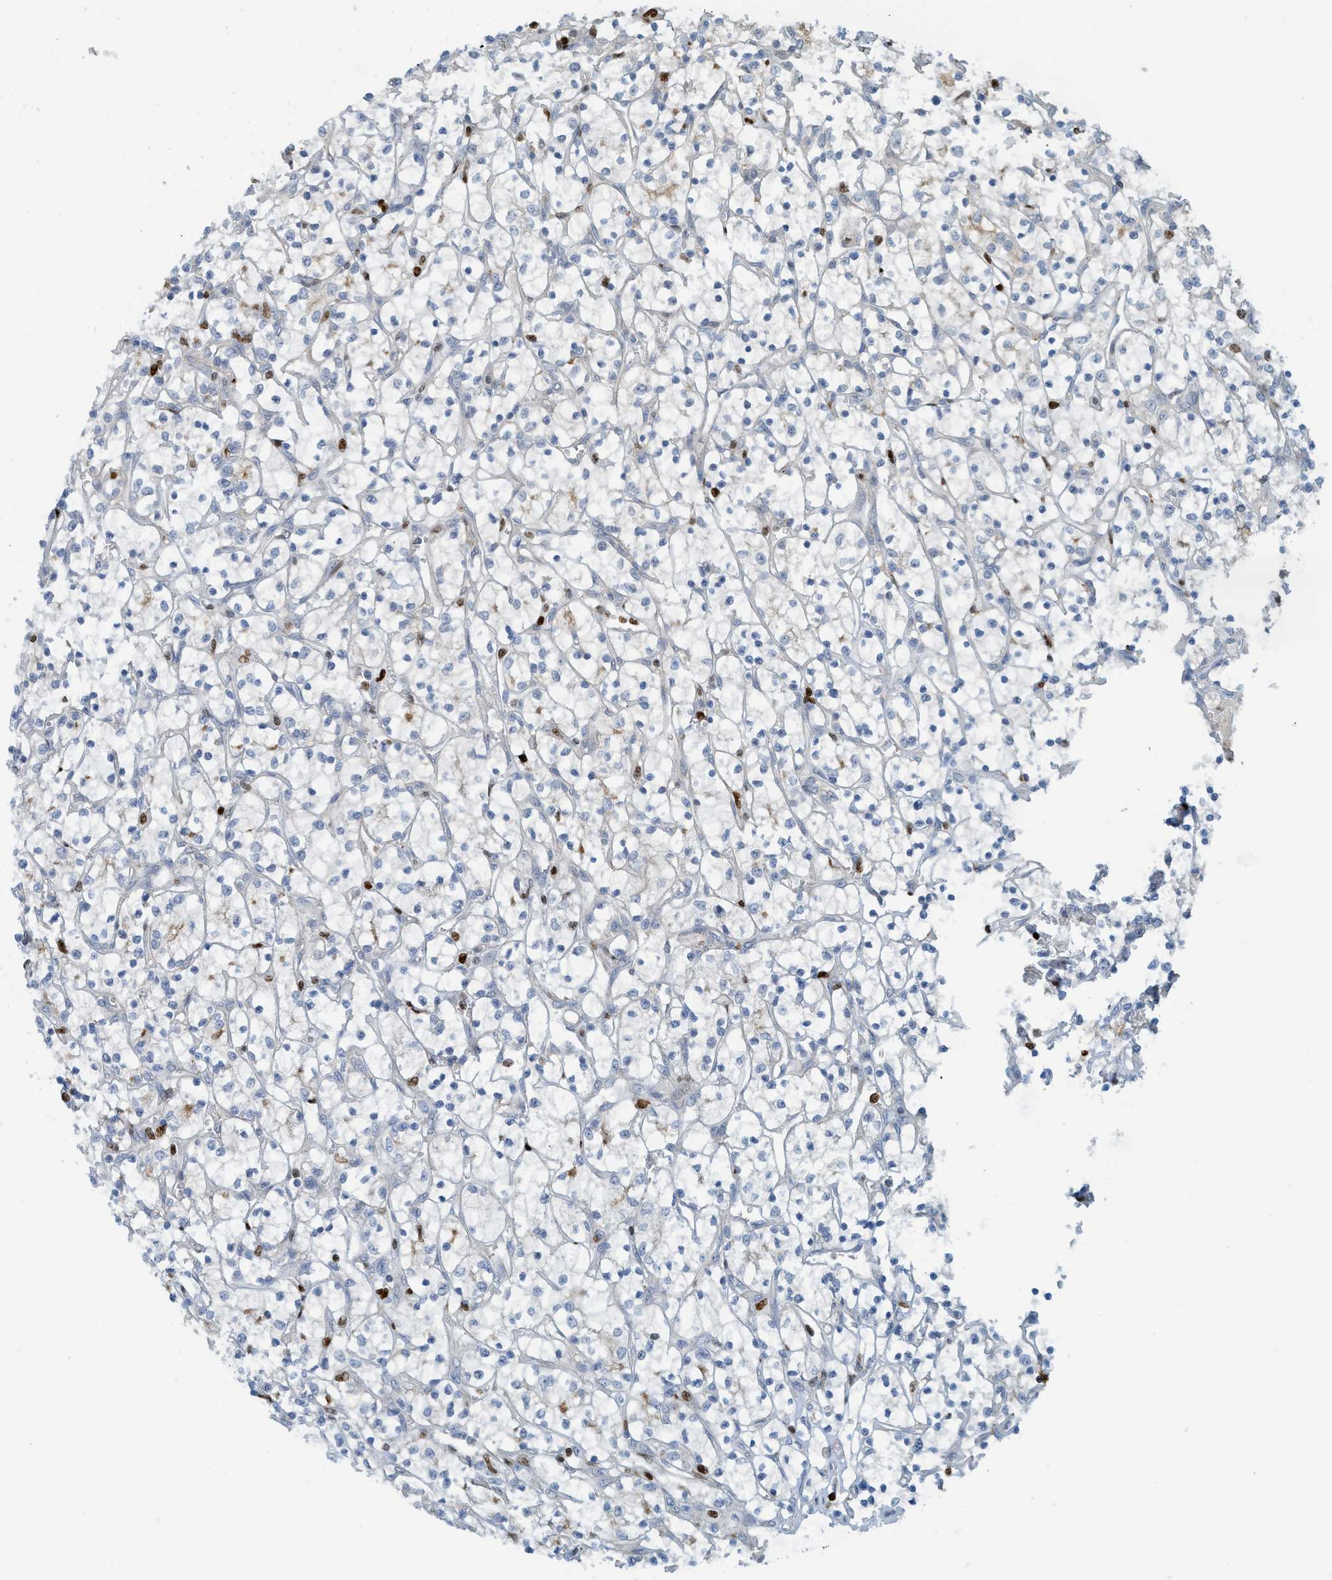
{"staining": {"intensity": "negative", "quantity": "none", "location": "none"}, "tissue": "renal cancer", "cell_type": "Tumor cells", "image_type": "cancer", "snomed": [{"axis": "morphology", "description": "Adenocarcinoma, NOS"}, {"axis": "topography", "description": "Kidney"}], "caption": "A histopathology image of adenocarcinoma (renal) stained for a protein shows no brown staining in tumor cells.", "gene": "SH3D19", "patient": {"sex": "female", "age": 69}}